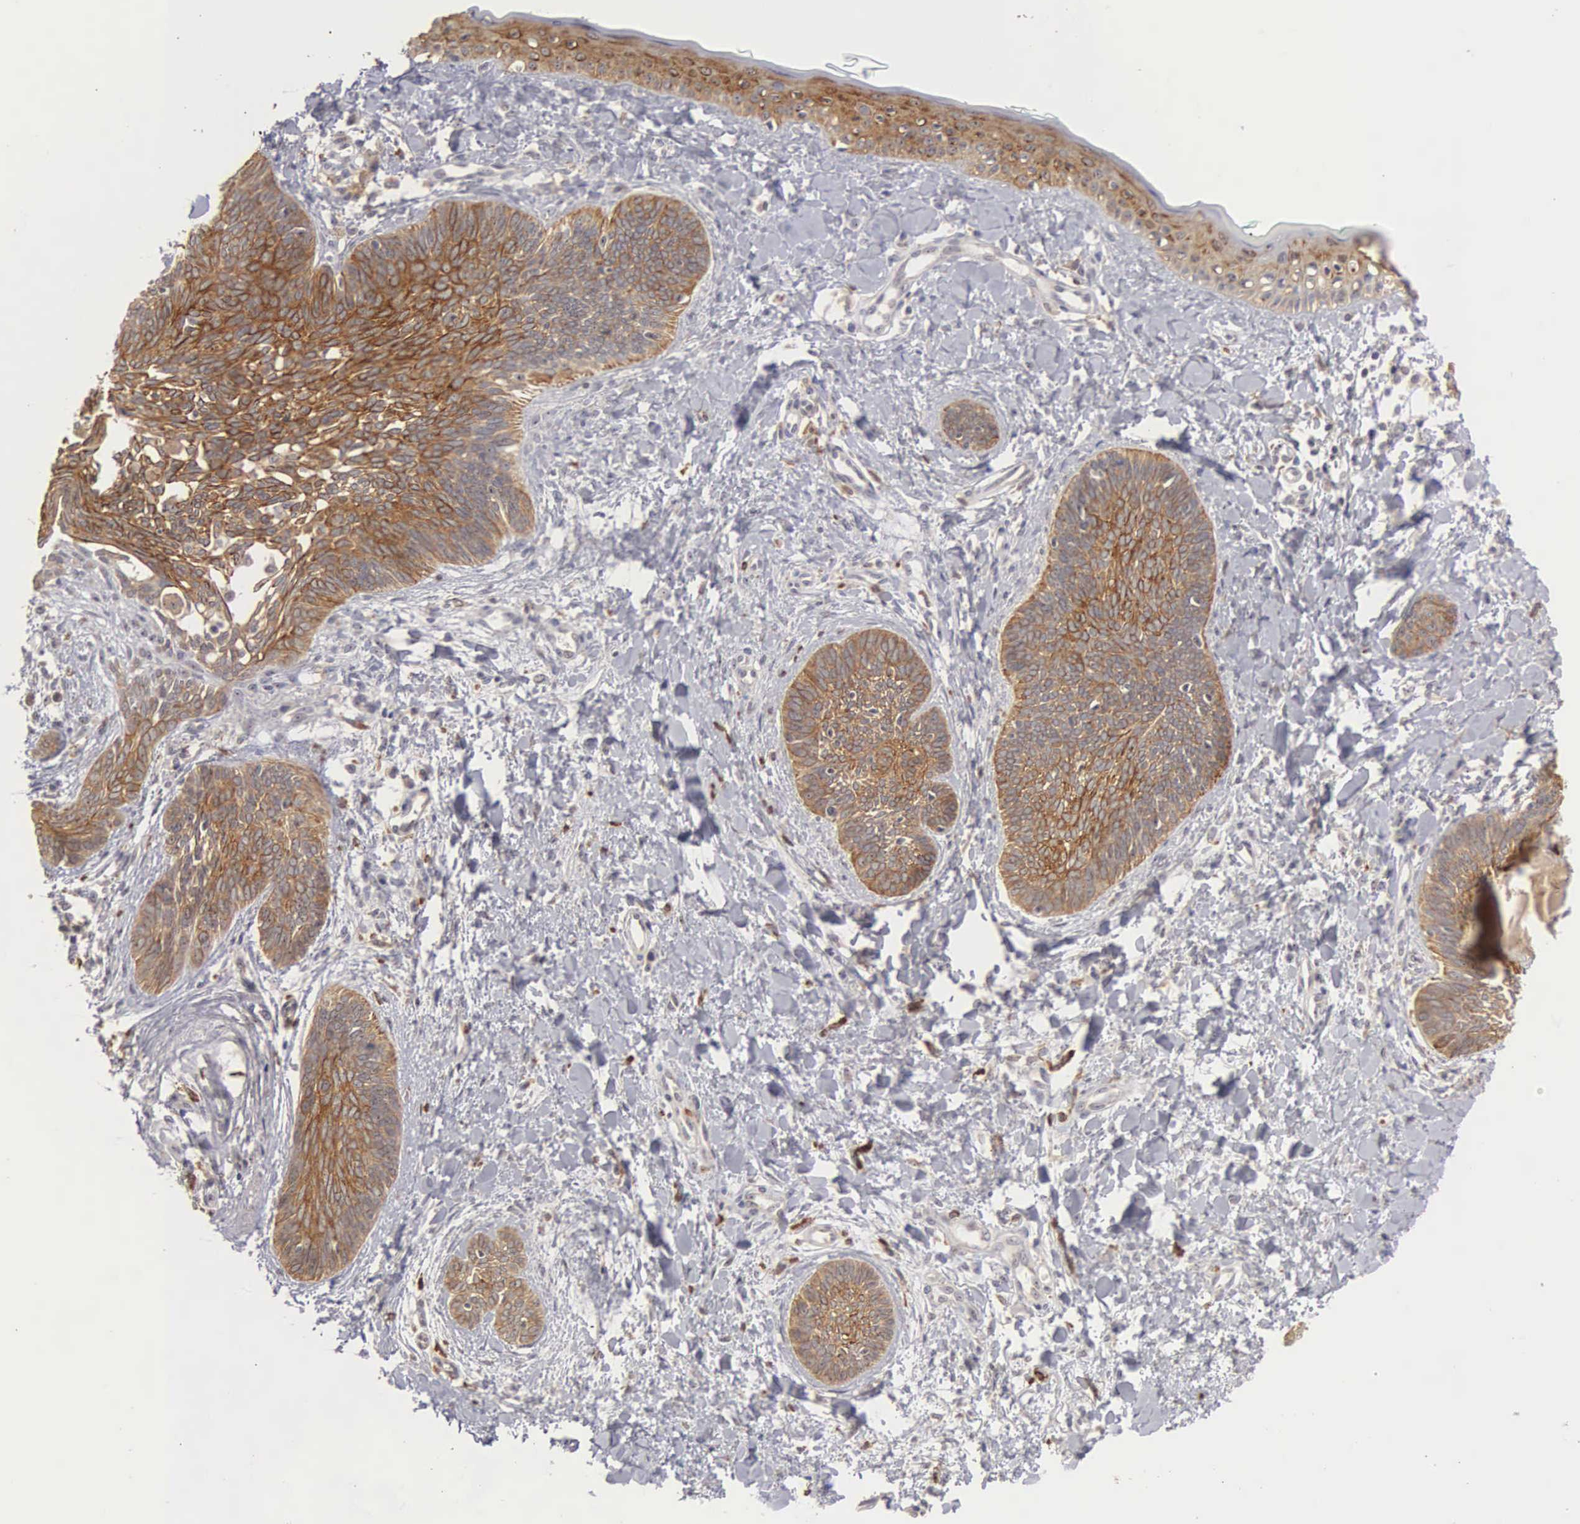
{"staining": {"intensity": "strong", "quantity": ">75%", "location": "cytoplasmic/membranous,nuclear"}, "tissue": "skin cancer", "cell_type": "Tumor cells", "image_type": "cancer", "snomed": [{"axis": "morphology", "description": "Basal cell carcinoma"}, {"axis": "topography", "description": "Skin"}], "caption": "Immunohistochemical staining of human skin basal cell carcinoma displays strong cytoplasmic/membranous and nuclear protein staining in about >75% of tumor cells.", "gene": "AMN", "patient": {"sex": "female", "age": 81}}